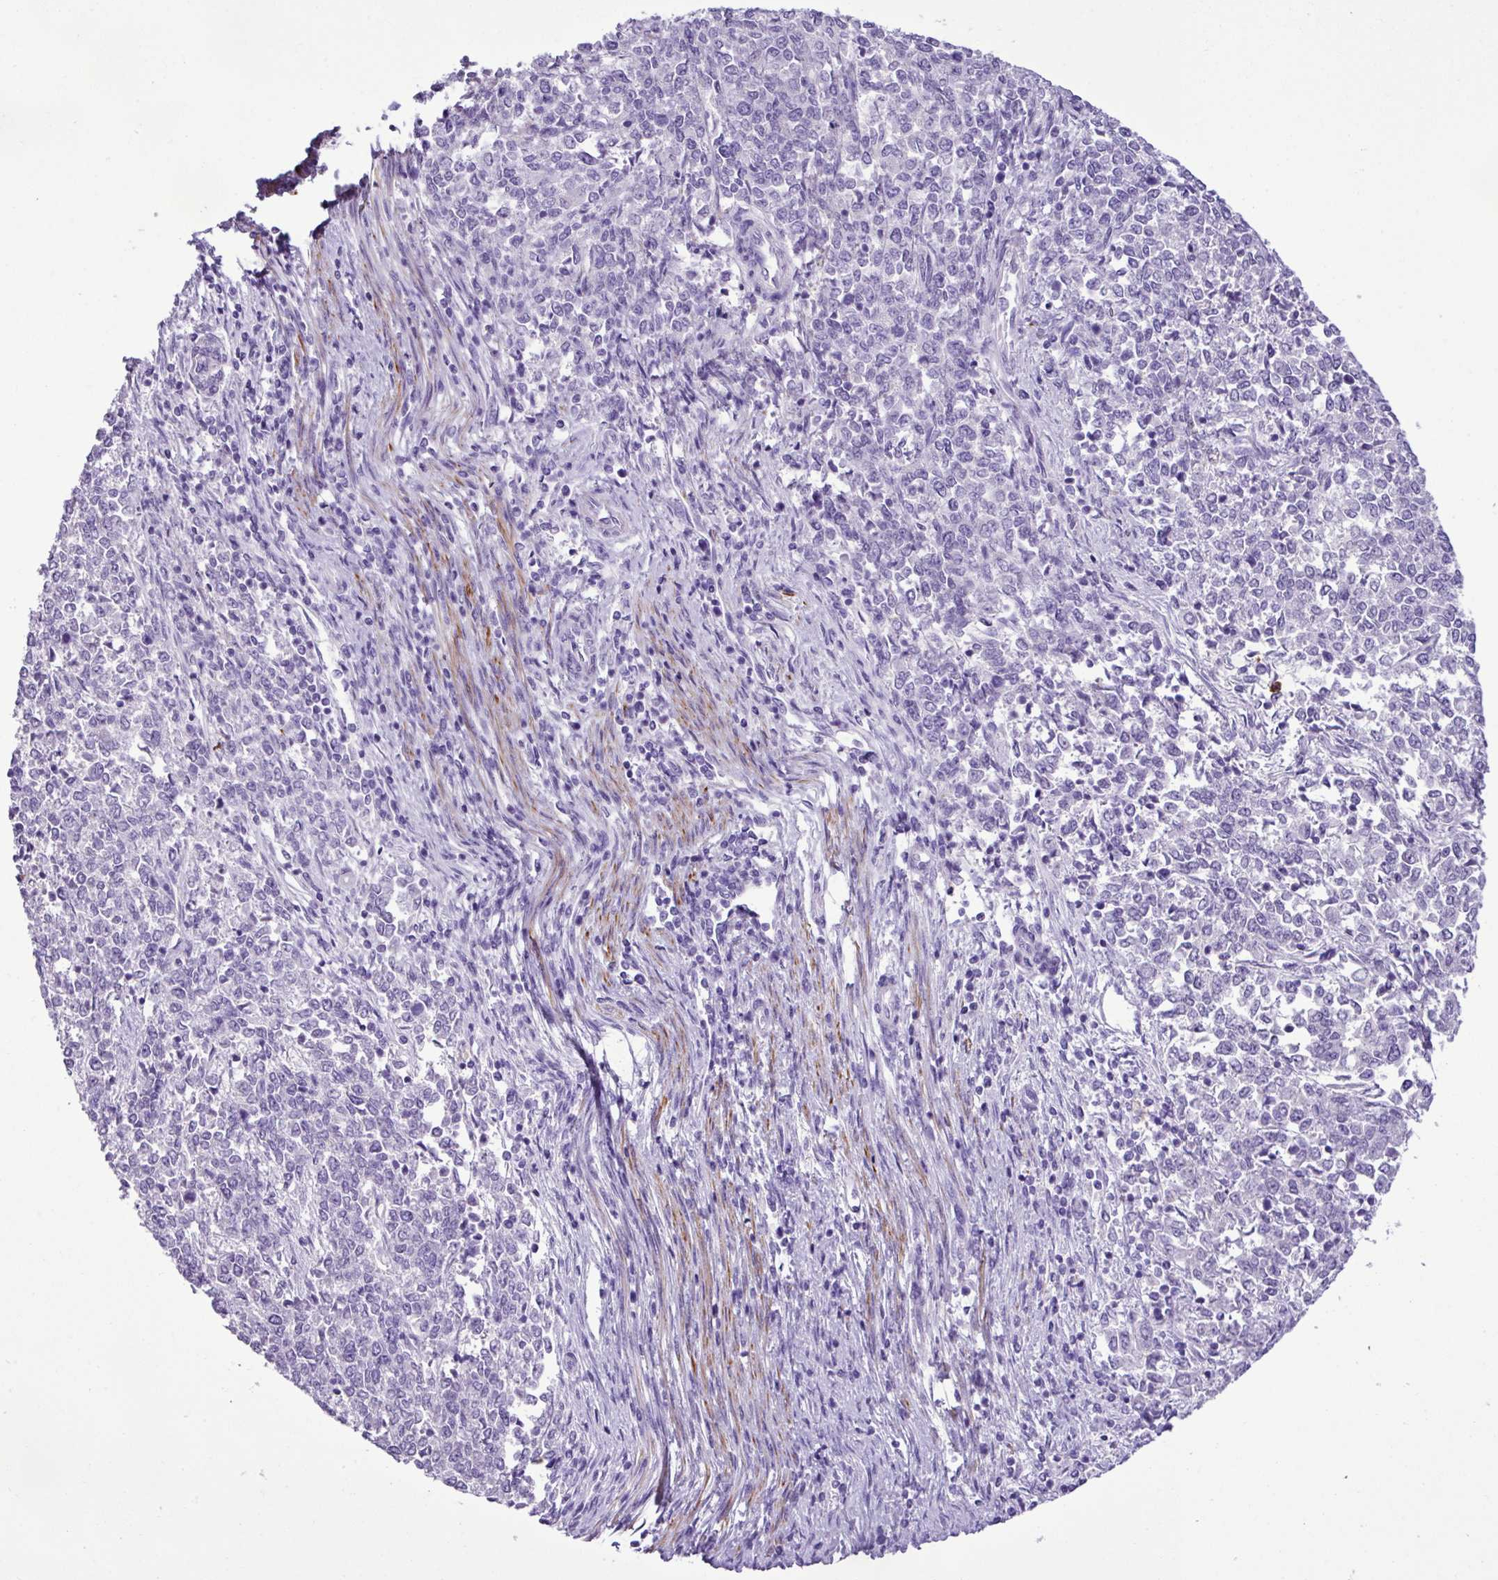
{"staining": {"intensity": "negative", "quantity": "none", "location": "none"}, "tissue": "endometrial cancer", "cell_type": "Tumor cells", "image_type": "cancer", "snomed": [{"axis": "morphology", "description": "Adenocarcinoma, NOS"}, {"axis": "topography", "description": "Endometrium"}], "caption": "The histopathology image demonstrates no staining of tumor cells in endometrial adenocarcinoma.", "gene": "ZSCAN5A", "patient": {"sex": "female", "age": 50}}